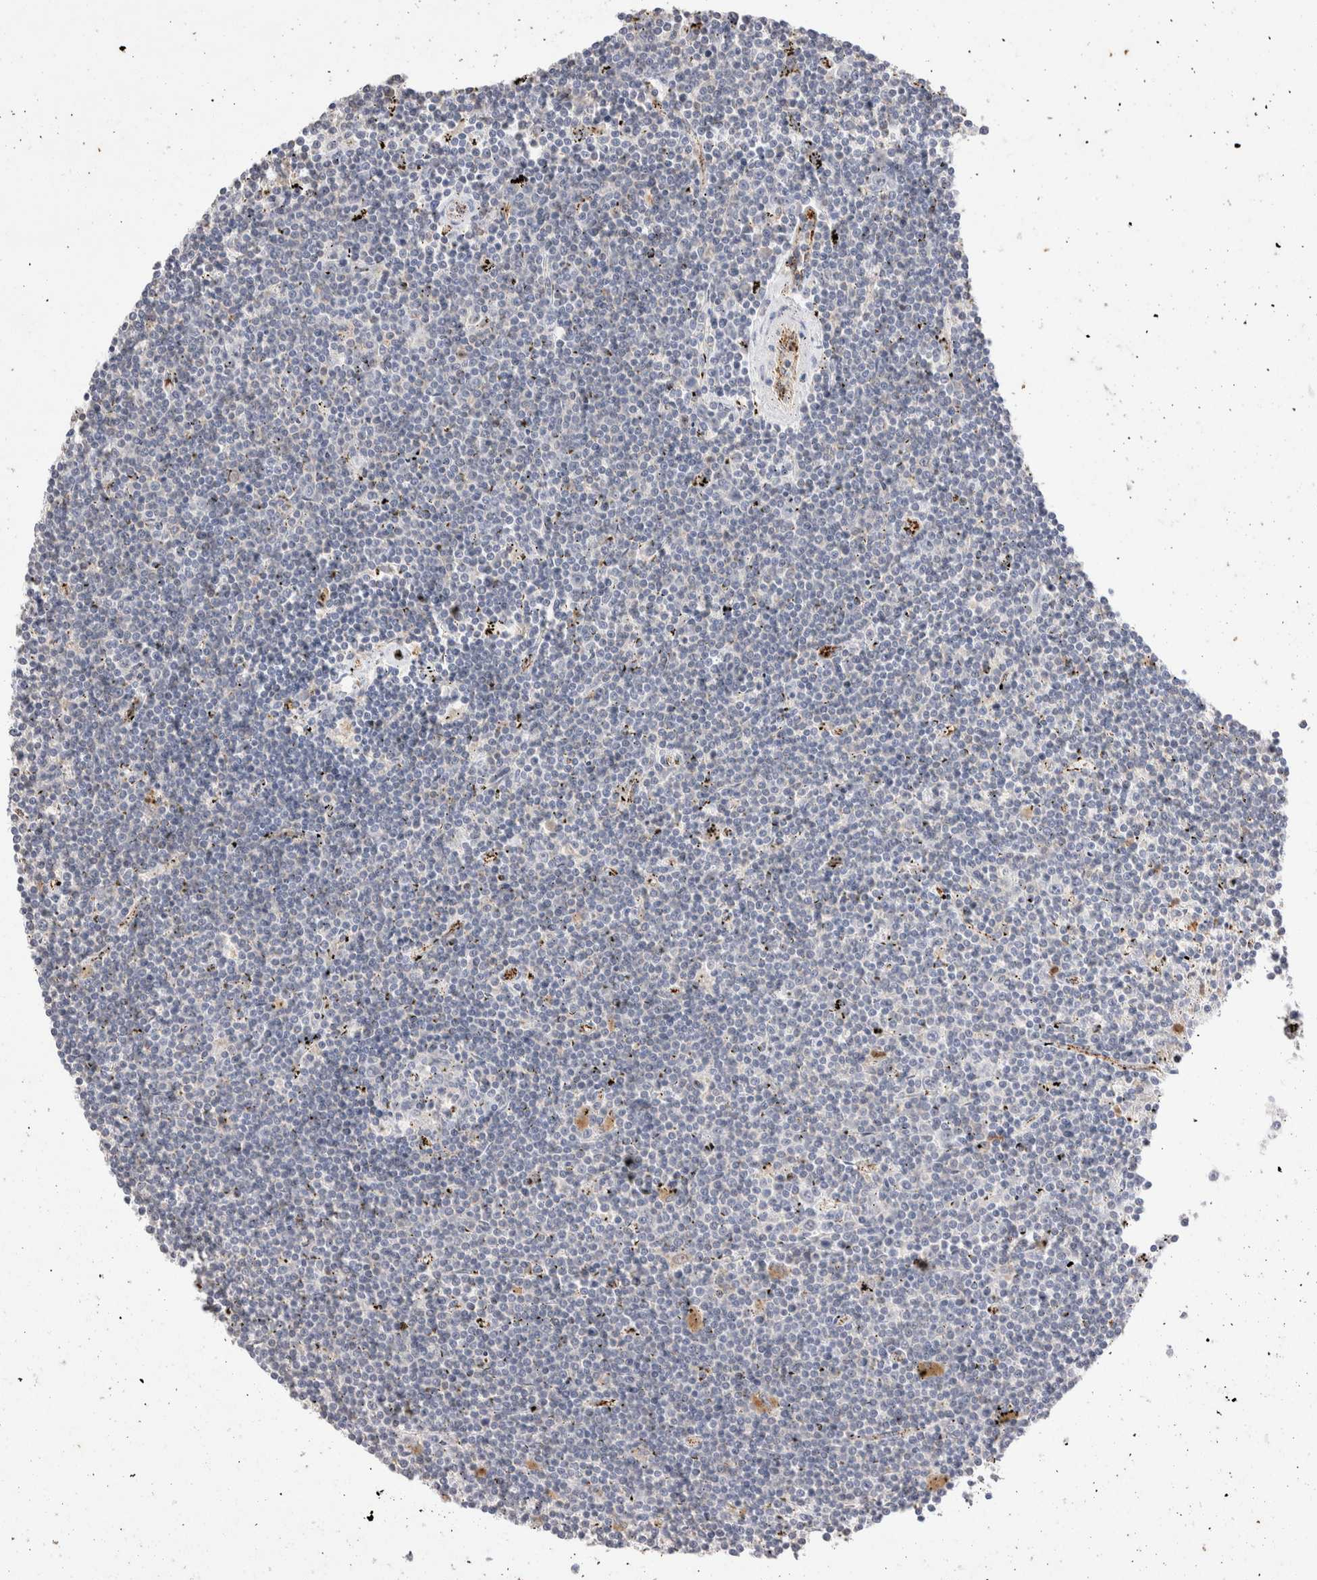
{"staining": {"intensity": "negative", "quantity": "none", "location": "none"}, "tissue": "lymphoma", "cell_type": "Tumor cells", "image_type": "cancer", "snomed": [{"axis": "morphology", "description": "Malignant lymphoma, non-Hodgkin's type, Low grade"}, {"axis": "topography", "description": "Spleen"}], "caption": "This micrograph is of lymphoma stained with IHC to label a protein in brown with the nuclei are counter-stained blue. There is no expression in tumor cells.", "gene": "NSMAF", "patient": {"sex": "male", "age": 76}}